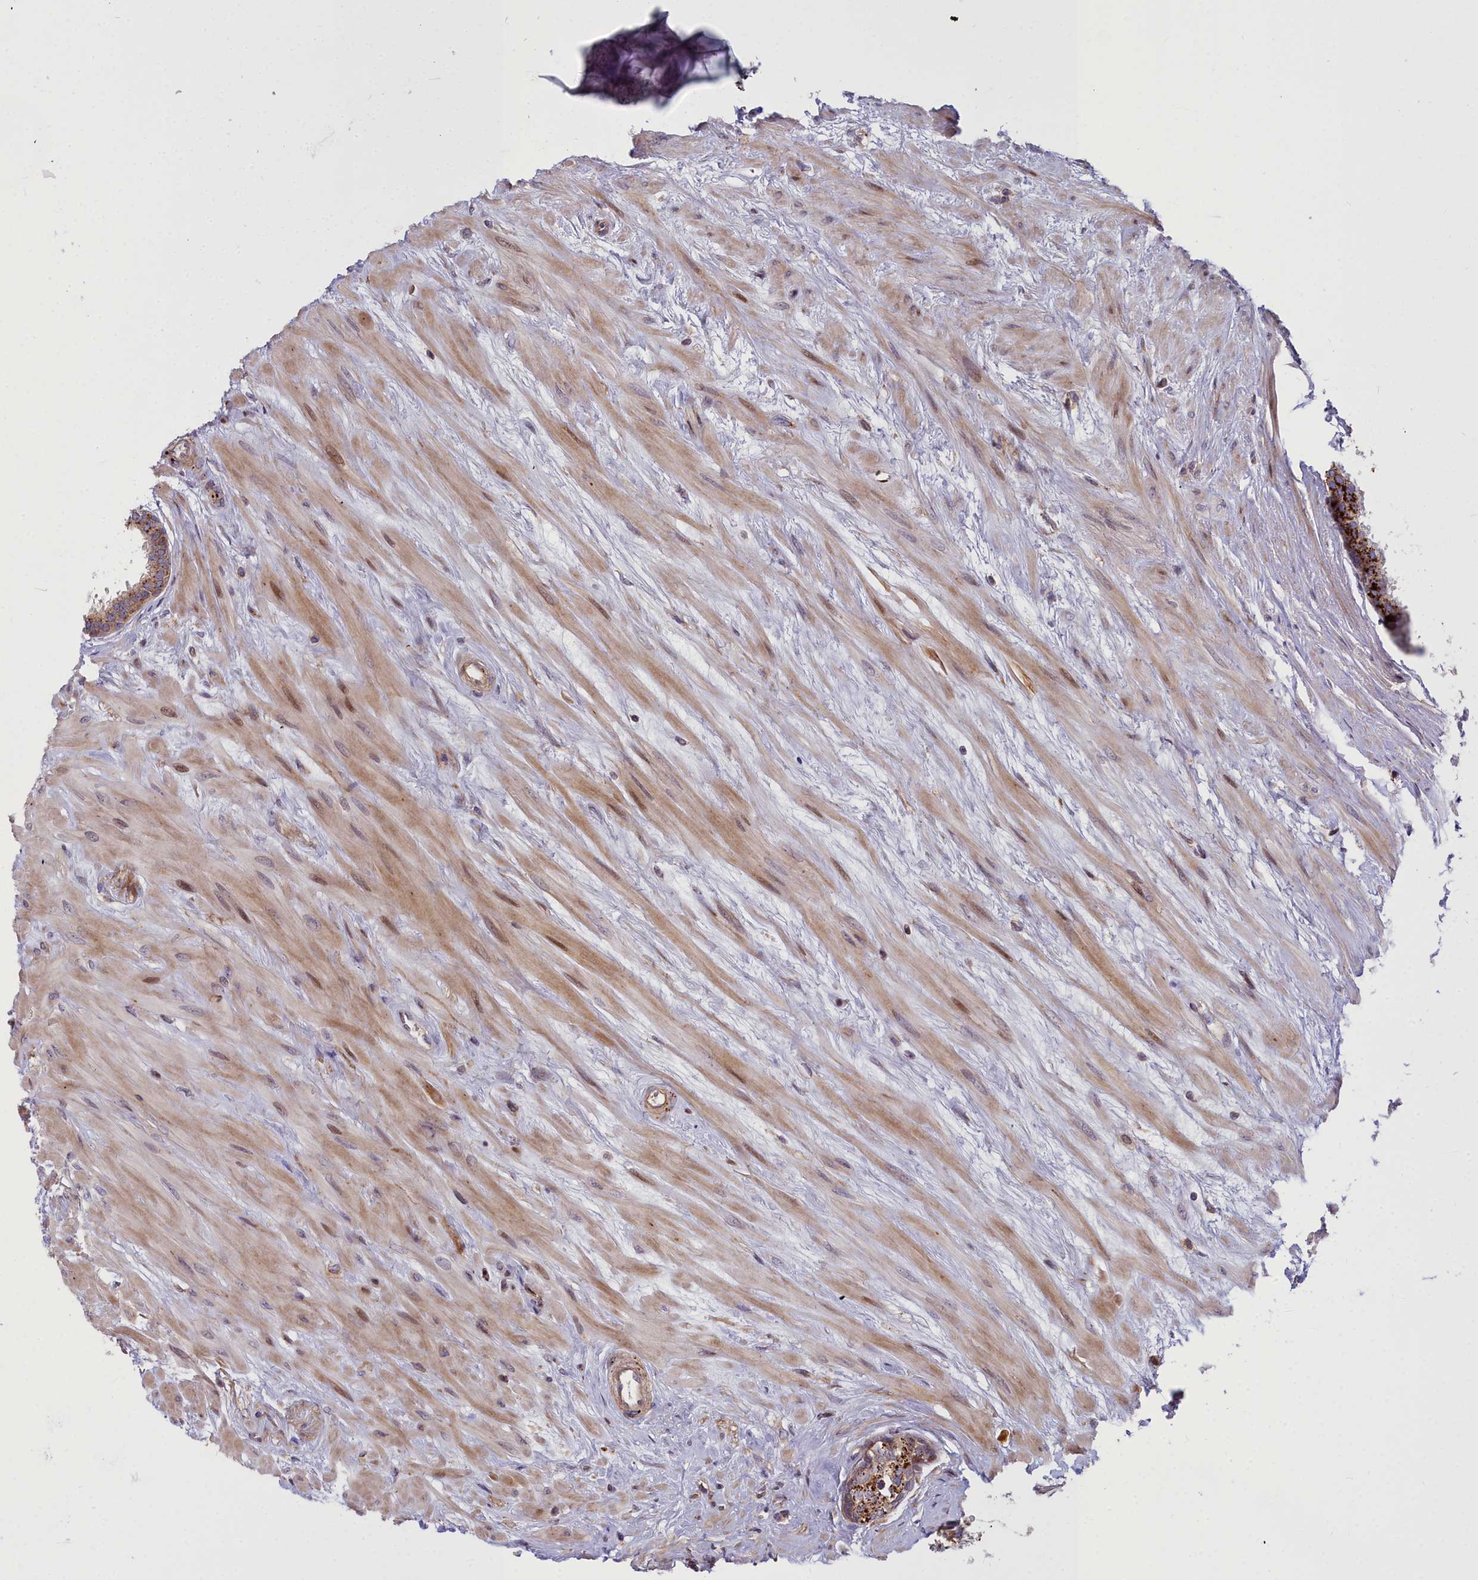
{"staining": {"intensity": "strong", "quantity": "25%-75%", "location": "cytoplasmic/membranous"}, "tissue": "prostate", "cell_type": "Glandular cells", "image_type": "normal", "snomed": [{"axis": "morphology", "description": "Normal tissue, NOS"}, {"axis": "topography", "description": "Prostate"}], "caption": "Protein expression analysis of benign human prostate reveals strong cytoplasmic/membranous staining in about 25%-75% of glandular cells. Ihc stains the protein in brown and the nuclei are stained blue.", "gene": "GLYATL3", "patient": {"sex": "male", "age": 57}}